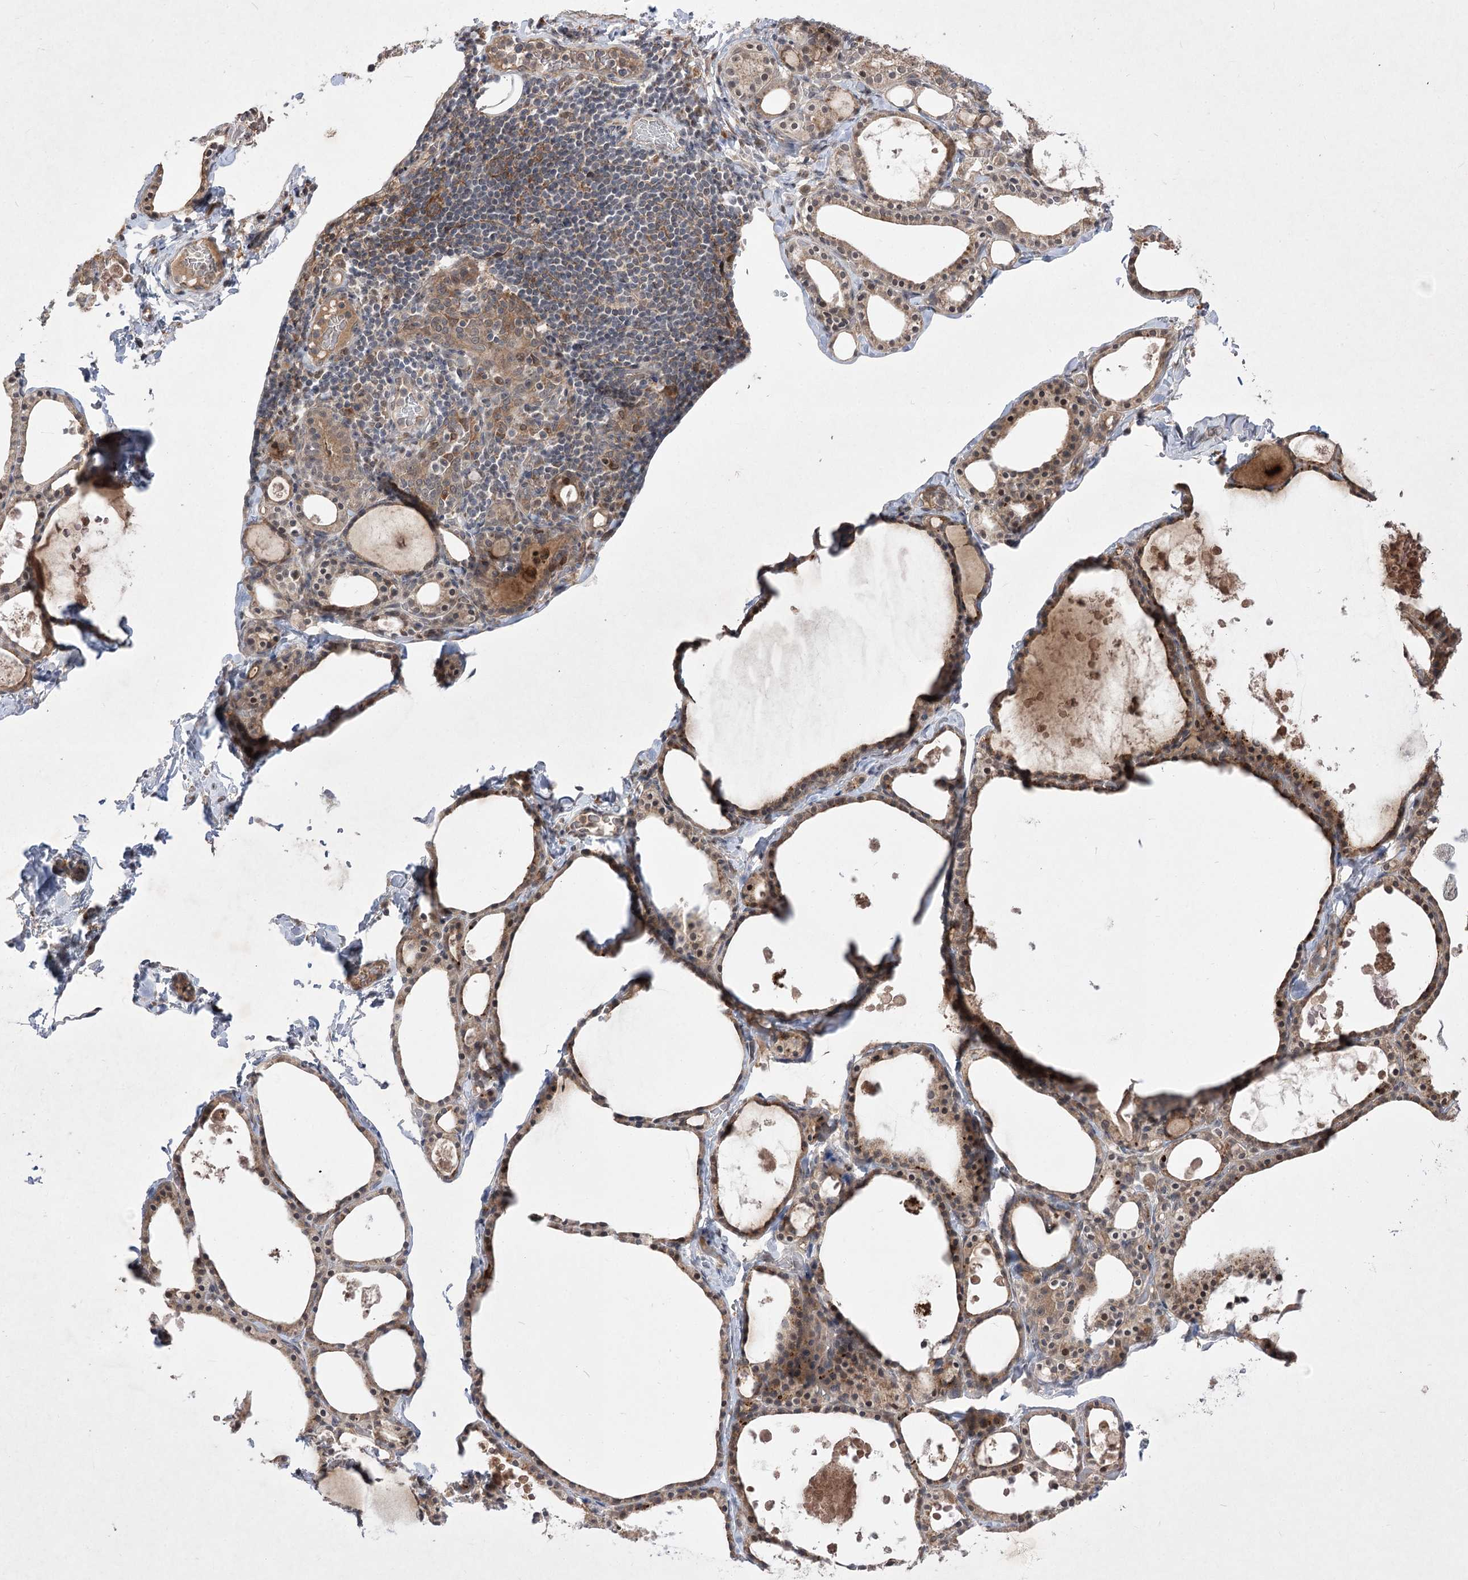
{"staining": {"intensity": "strong", "quantity": "25%-75%", "location": "cytoplasmic/membranous"}, "tissue": "thyroid gland", "cell_type": "Glandular cells", "image_type": "normal", "snomed": [{"axis": "morphology", "description": "Normal tissue, NOS"}, {"axis": "topography", "description": "Thyroid gland"}], "caption": "Glandular cells reveal strong cytoplasmic/membranous positivity in approximately 25%-75% of cells in unremarkable thyroid gland. Ihc stains the protein in brown and the nuclei are stained blue.", "gene": "HELT", "patient": {"sex": "male", "age": 56}}